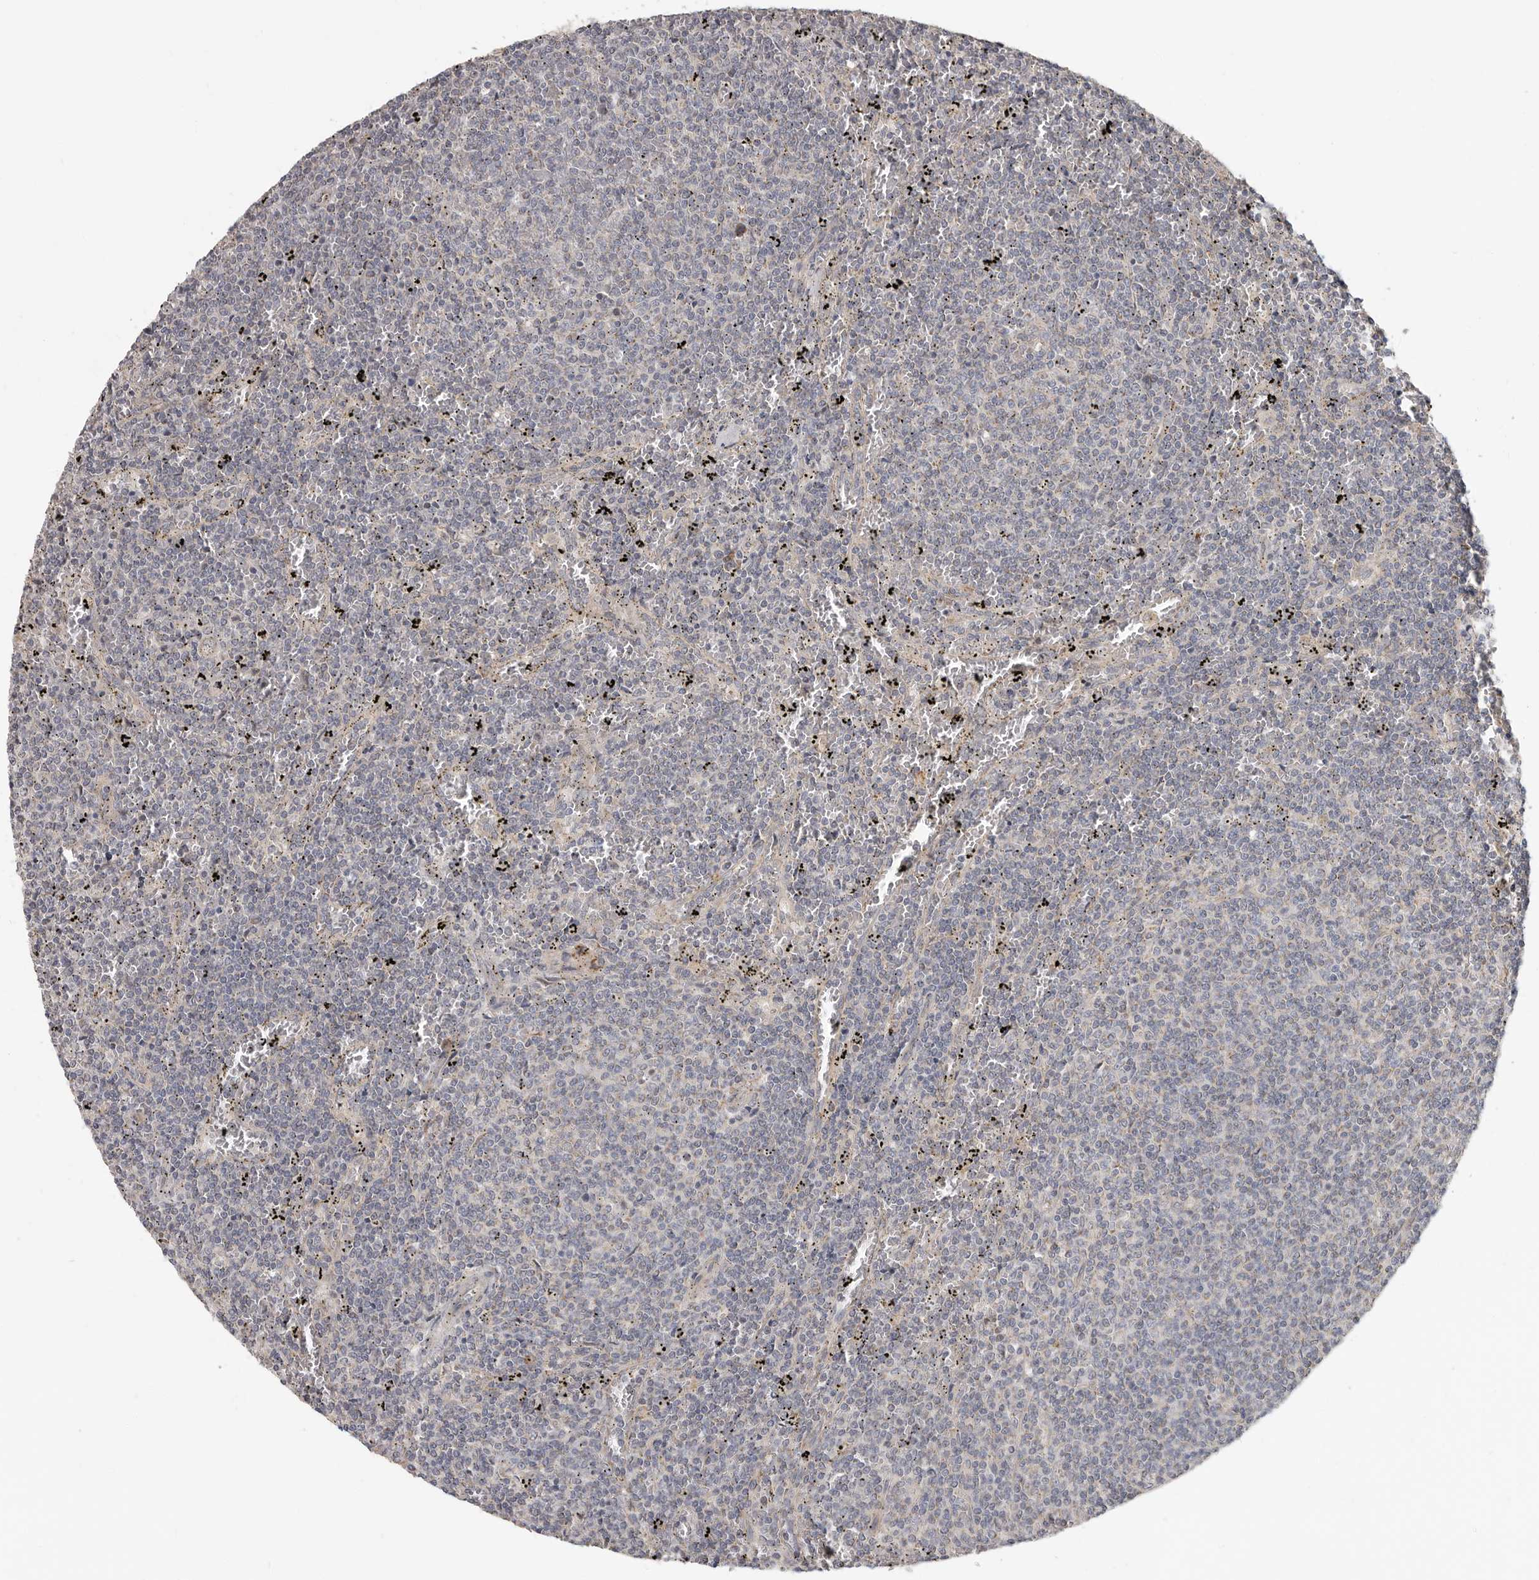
{"staining": {"intensity": "negative", "quantity": "none", "location": "none"}, "tissue": "lymphoma", "cell_type": "Tumor cells", "image_type": "cancer", "snomed": [{"axis": "morphology", "description": "Malignant lymphoma, non-Hodgkin's type, Low grade"}, {"axis": "topography", "description": "Spleen"}], "caption": "Tumor cells show no significant protein positivity in low-grade malignant lymphoma, non-Hodgkin's type.", "gene": "UNK", "patient": {"sex": "female", "age": 50}}